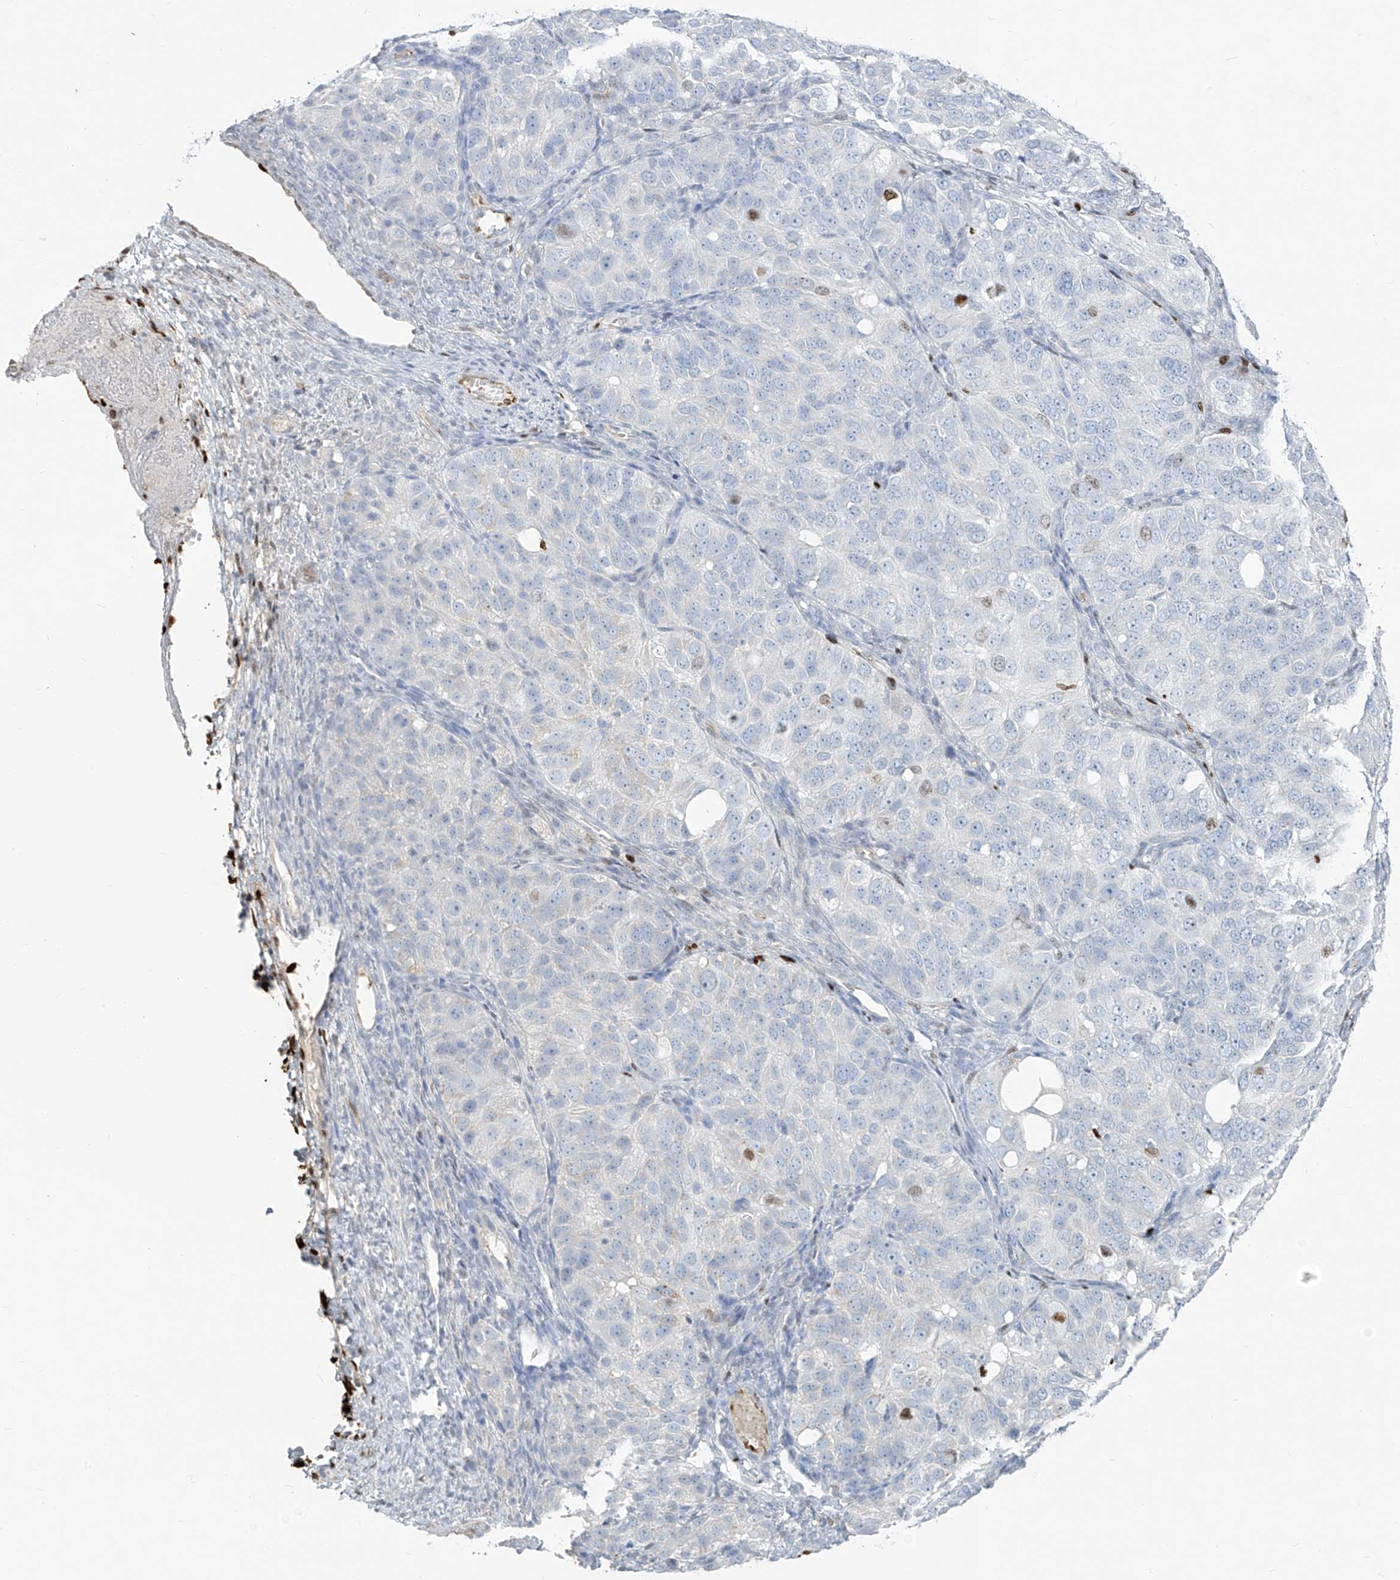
{"staining": {"intensity": "negative", "quantity": "none", "location": "none"}, "tissue": "ovarian cancer", "cell_type": "Tumor cells", "image_type": "cancer", "snomed": [{"axis": "morphology", "description": "Carcinoma, endometroid"}, {"axis": "topography", "description": "Ovary"}], "caption": "Immunohistochemistry (IHC) of human ovarian endometroid carcinoma exhibits no expression in tumor cells. (DAB immunohistochemistry visualized using brightfield microscopy, high magnification).", "gene": "CX3CR1", "patient": {"sex": "female", "age": 51}}